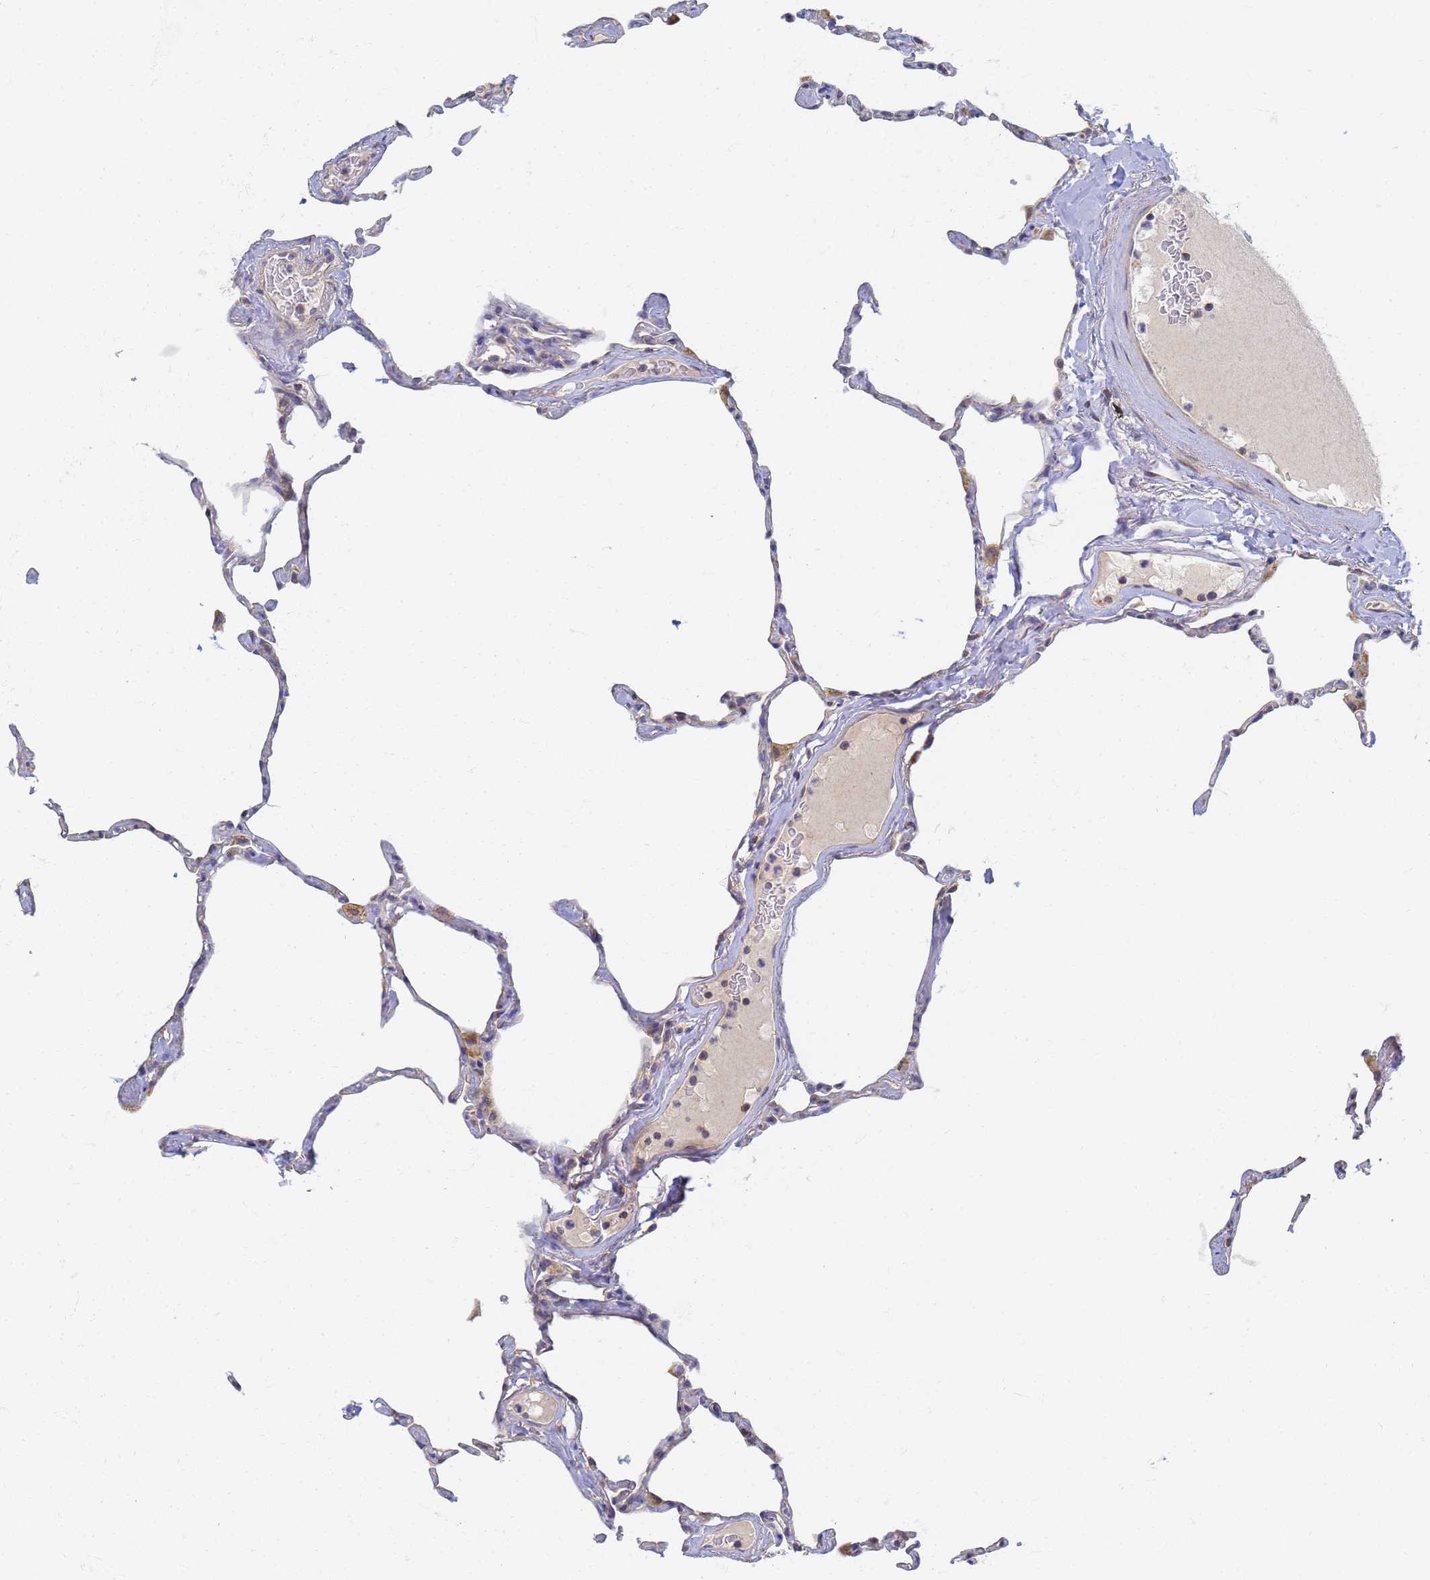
{"staining": {"intensity": "negative", "quantity": "none", "location": "none"}, "tissue": "lung", "cell_type": "Alveolar cells", "image_type": "normal", "snomed": [{"axis": "morphology", "description": "Normal tissue, NOS"}, {"axis": "topography", "description": "Lung"}], "caption": "Immunohistochemistry image of benign lung: human lung stained with DAB displays no significant protein expression in alveolar cells.", "gene": "UTP23", "patient": {"sex": "male", "age": 65}}